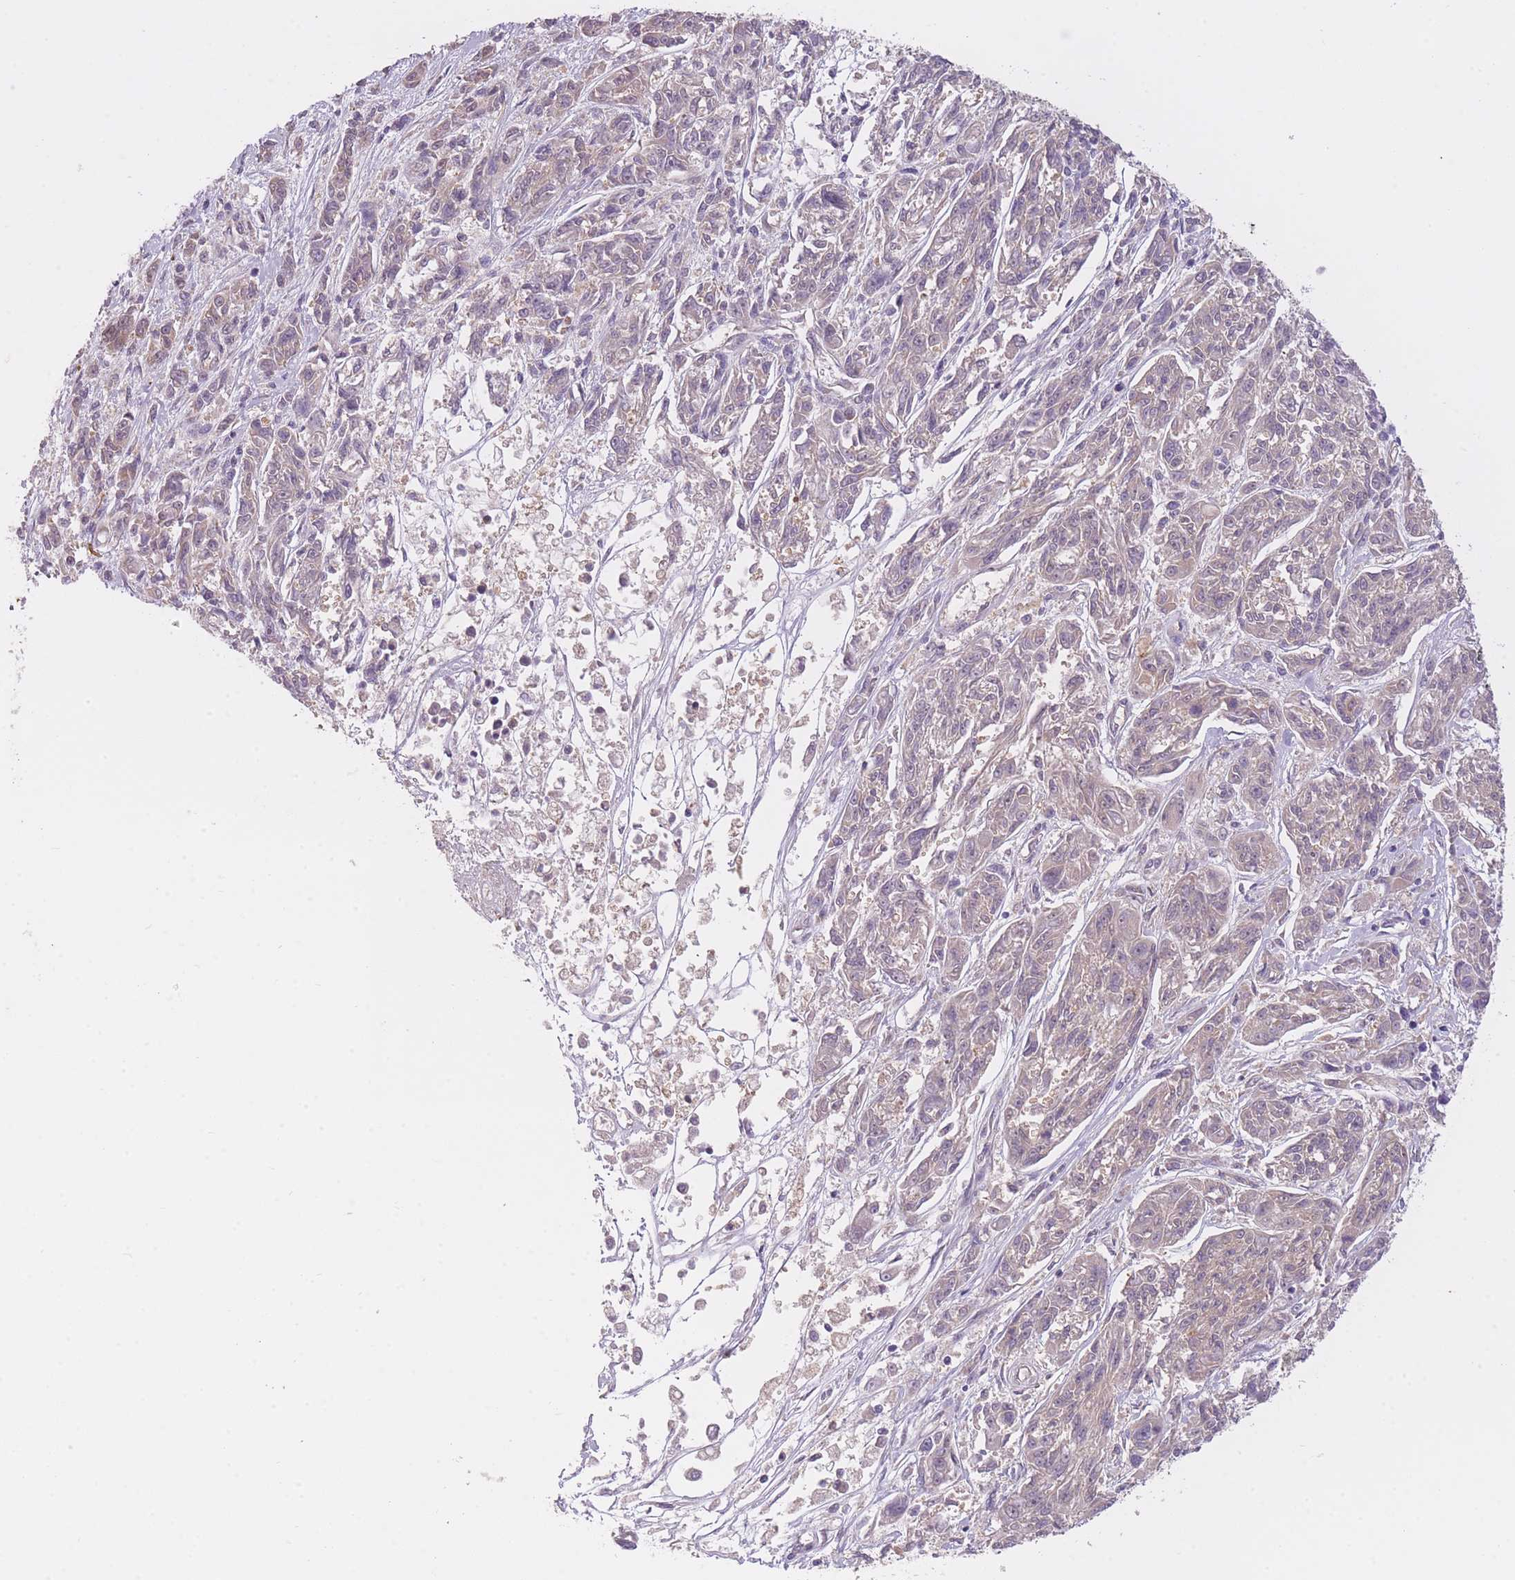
{"staining": {"intensity": "negative", "quantity": "none", "location": "none"}, "tissue": "melanoma", "cell_type": "Tumor cells", "image_type": "cancer", "snomed": [{"axis": "morphology", "description": "Malignant melanoma, NOS"}, {"axis": "topography", "description": "Skin"}], "caption": "Immunohistochemical staining of malignant melanoma shows no significant expression in tumor cells.", "gene": "REV1", "patient": {"sex": "male", "age": 53}}